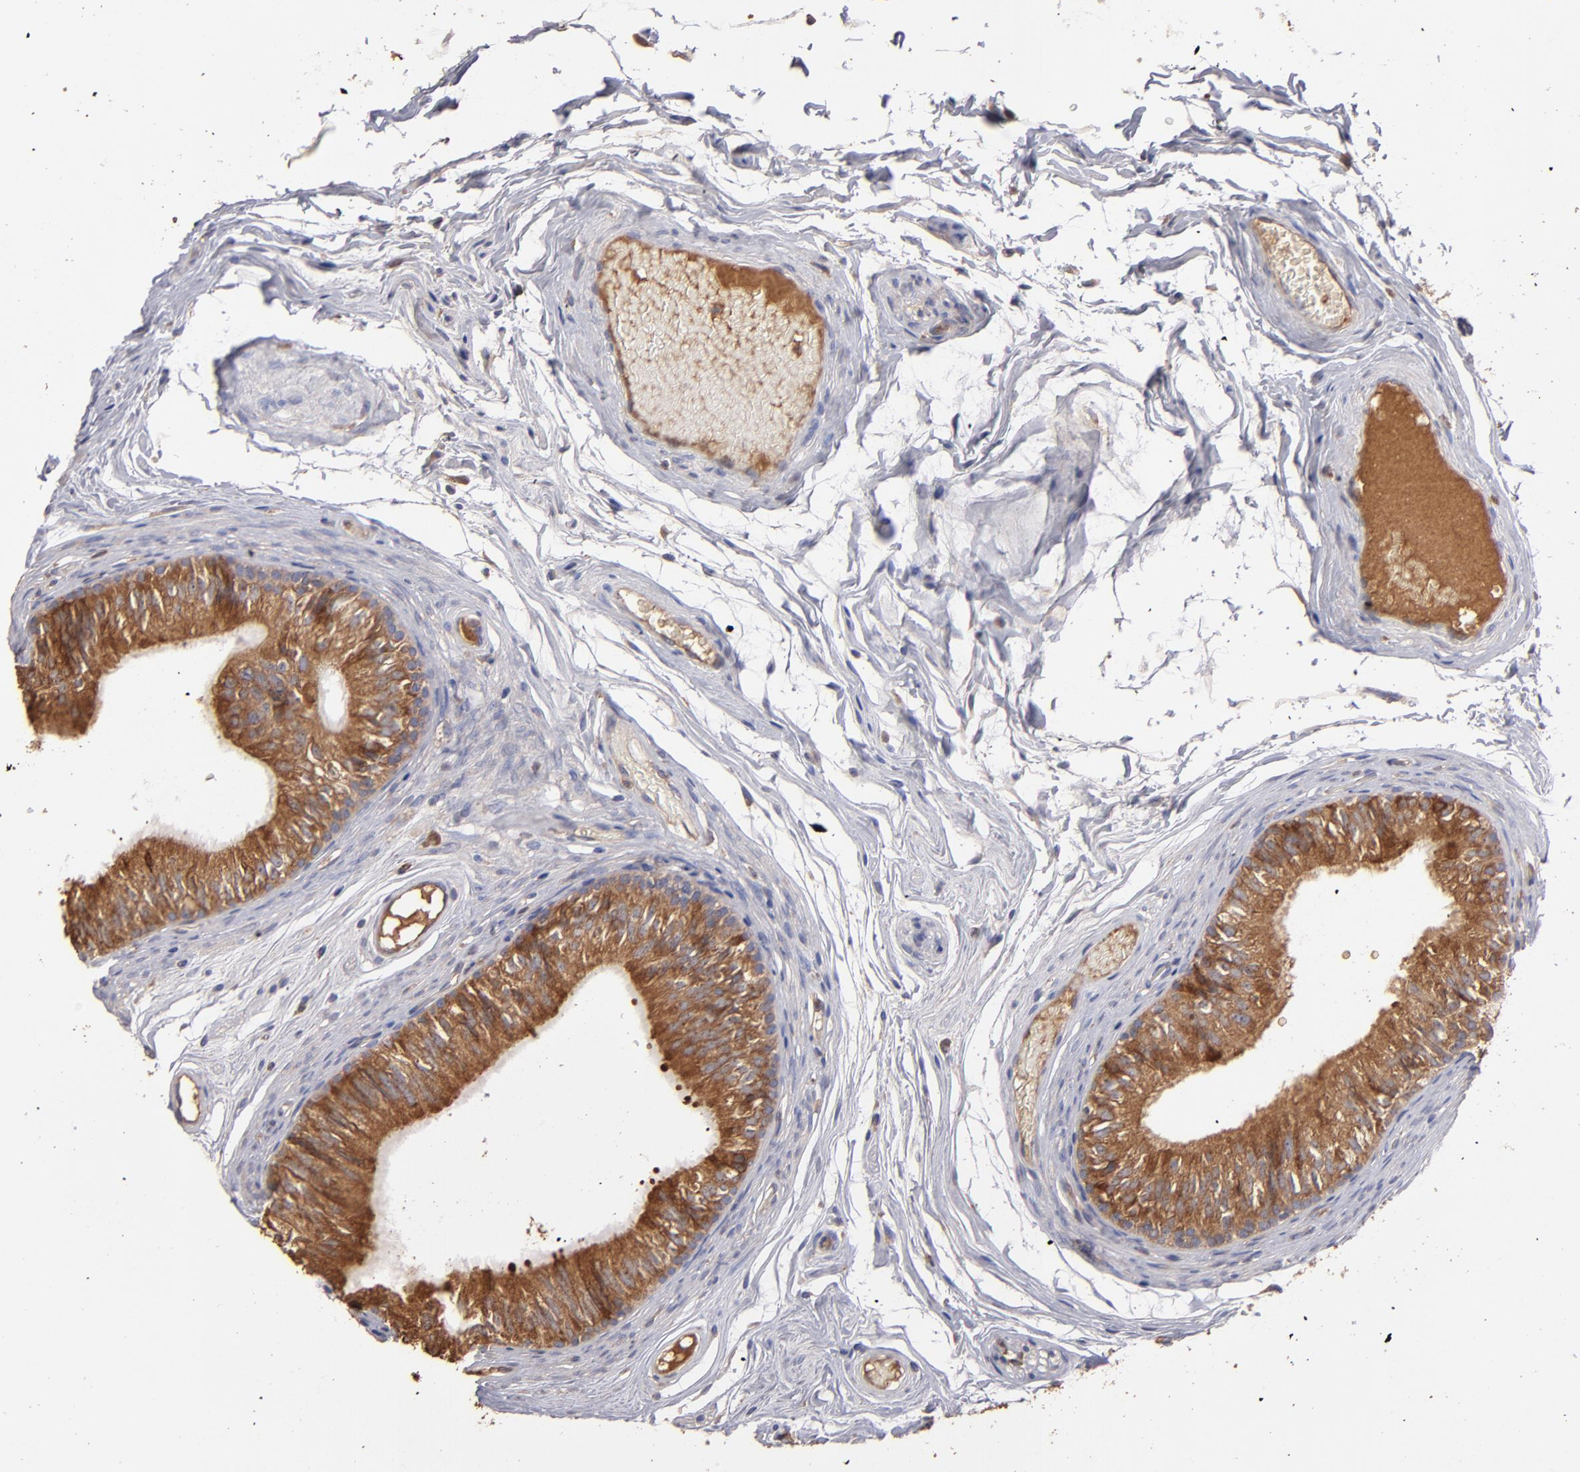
{"staining": {"intensity": "moderate", "quantity": ">75%", "location": "cytoplasmic/membranous"}, "tissue": "epididymis", "cell_type": "Glandular cells", "image_type": "normal", "snomed": [{"axis": "morphology", "description": "Normal tissue, NOS"}, {"axis": "topography", "description": "Testis"}, {"axis": "topography", "description": "Epididymis"}], "caption": "This is a histology image of immunohistochemistry staining of unremarkable epididymis, which shows moderate expression in the cytoplasmic/membranous of glandular cells.", "gene": "NFKBIE", "patient": {"sex": "male", "age": 36}}